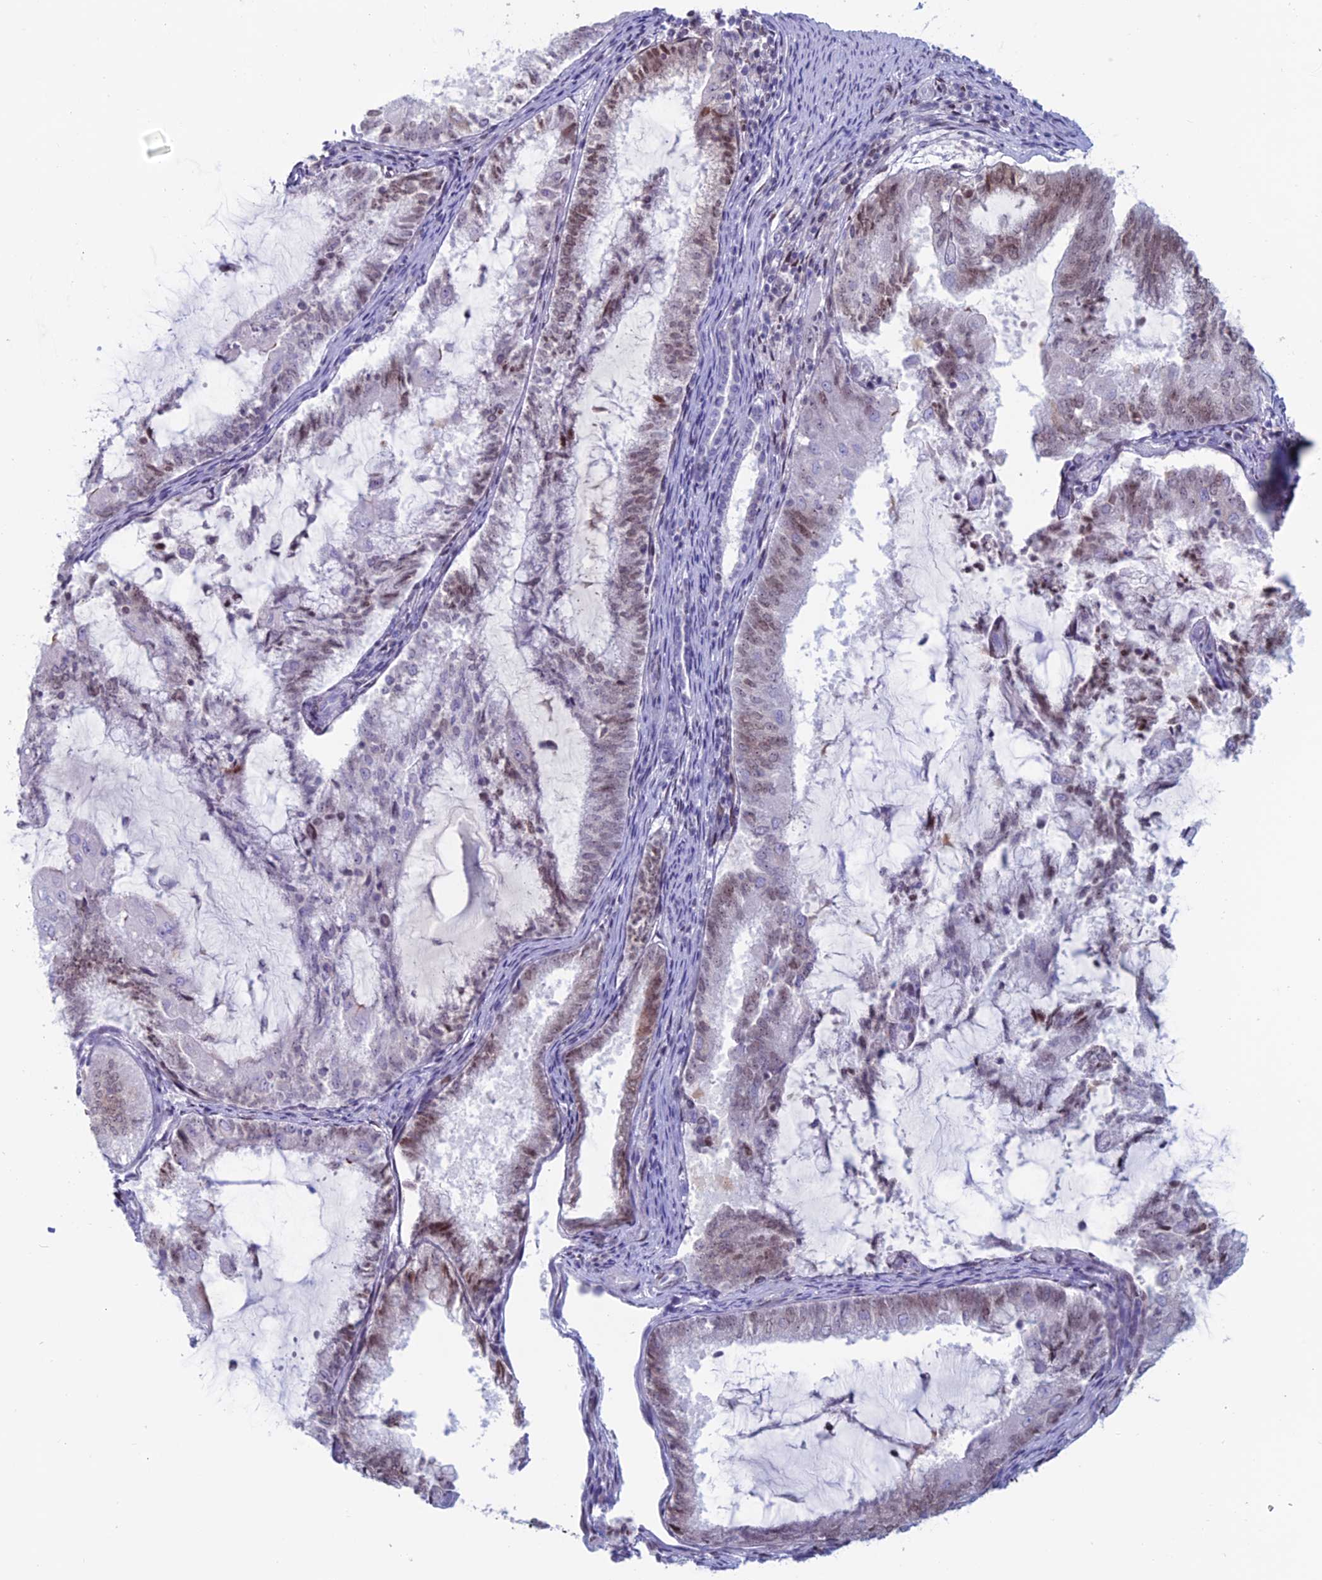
{"staining": {"intensity": "moderate", "quantity": "<25%", "location": "nuclear"}, "tissue": "endometrial cancer", "cell_type": "Tumor cells", "image_type": "cancer", "snomed": [{"axis": "morphology", "description": "Adenocarcinoma, NOS"}, {"axis": "topography", "description": "Endometrium"}], "caption": "Brown immunohistochemical staining in human endometrial cancer reveals moderate nuclear expression in approximately <25% of tumor cells. Using DAB (brown) and hematoxylin (blue) stains, captured at high magnification using brightfield microscopy.", "gene": "CERS6", "patient": {"sex": "female", "age": 81}}